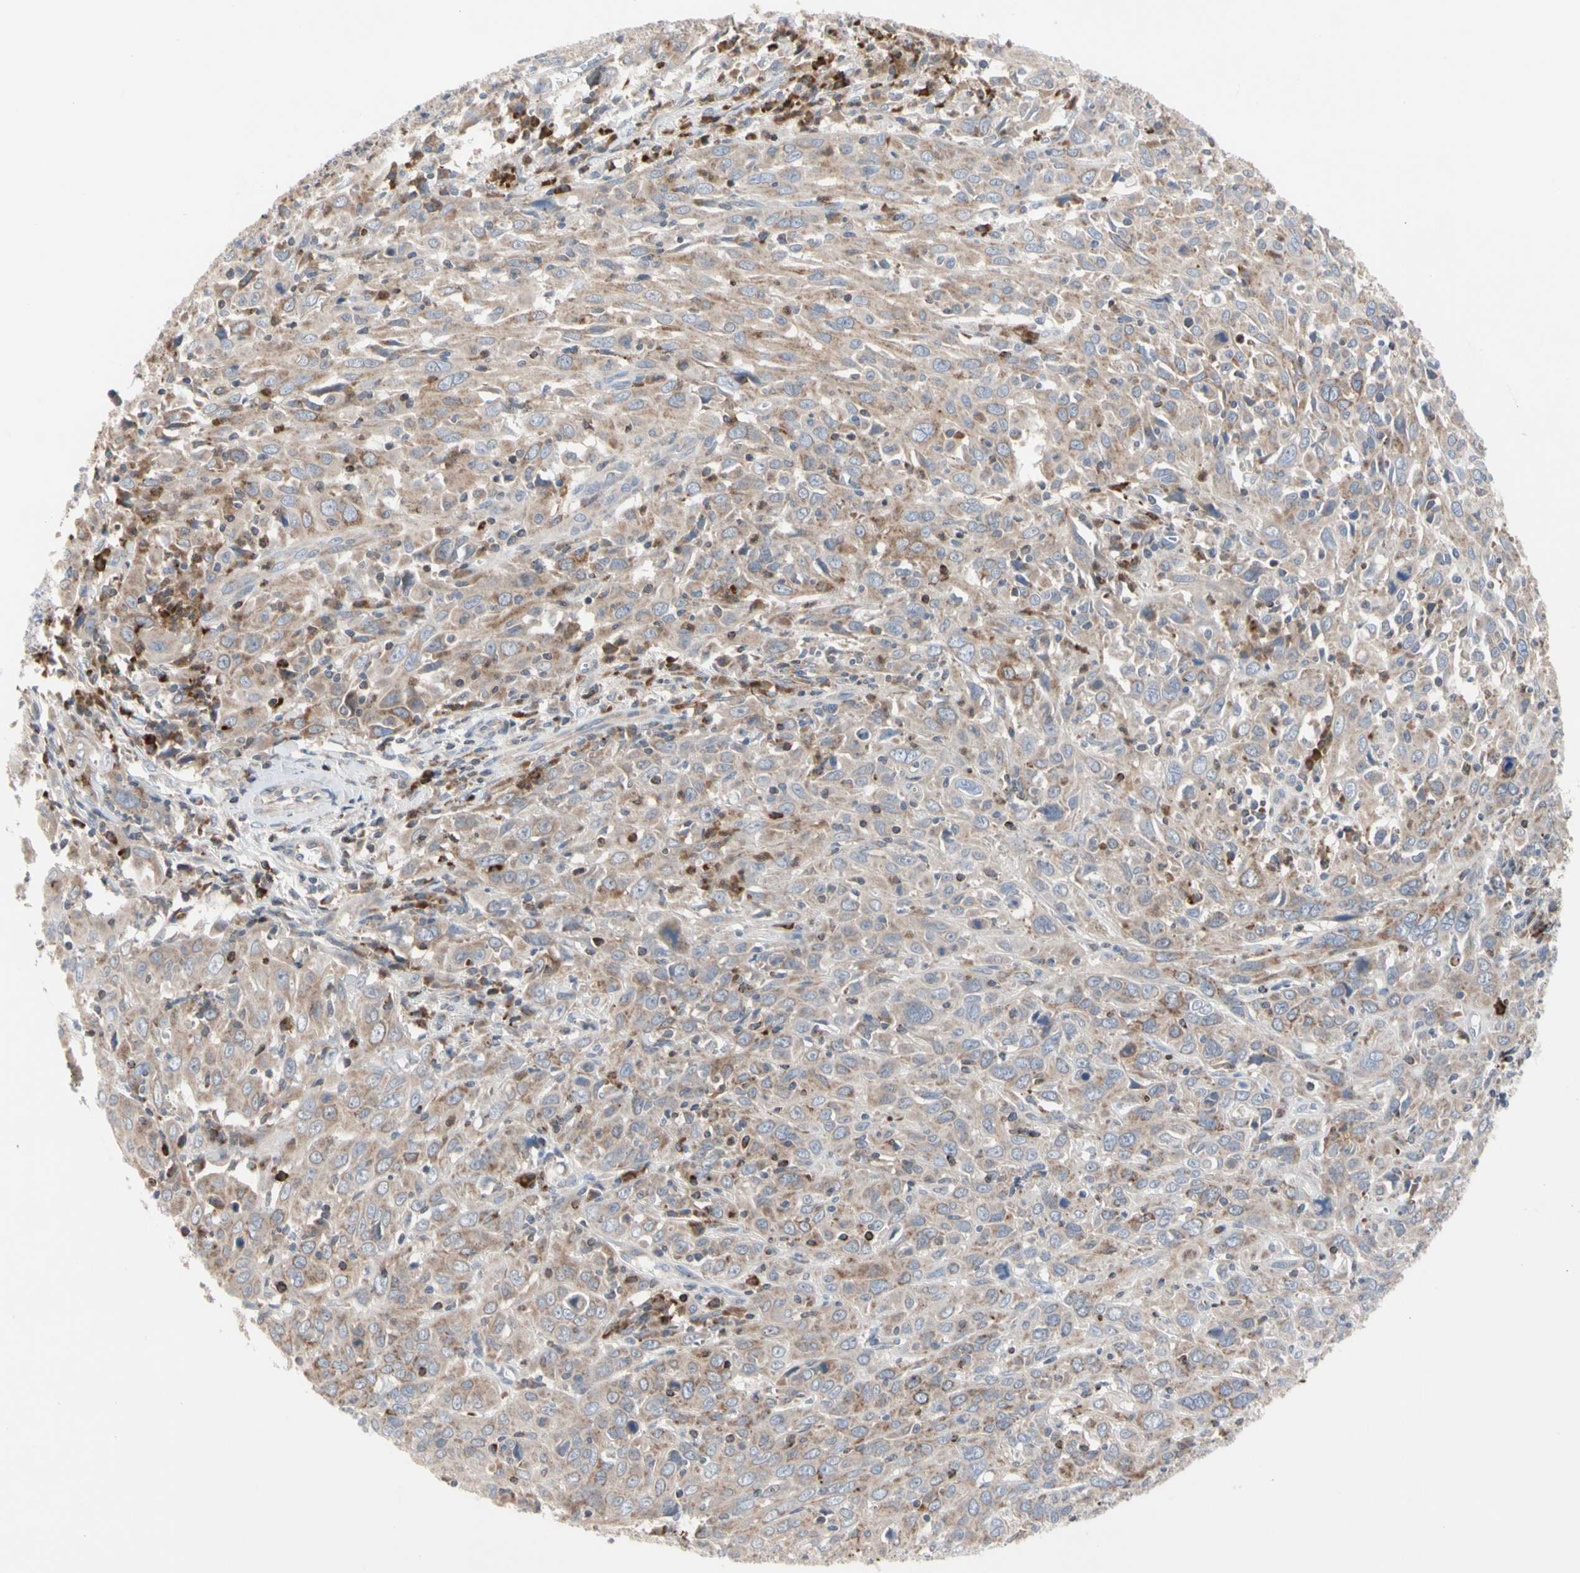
{"staining": {"intensity": "weak", "quantity": "25%-75%", "location": "cytoplasmic/membranous"}, "tissue": "cervical cancer", "cell_type": "Tumor cells", "image_type": "cancer", "snomed": [{"axis": "morphology", "description": "Squamous cell carcinoma, NOS"}, {"axis": "topography", "description": "Cervix"}], "caption": "Protein staining by immunohistochemistry reveals weak cytoplasmic/membranous staining in about 25%-75% of tumor cells in squamous cell carcinoma (cervical). (DAB IHC, brown staining for protein, blue staining for nuclei).", "gene": "MCL1", "patient": {"sex": "female", "age": 46}}